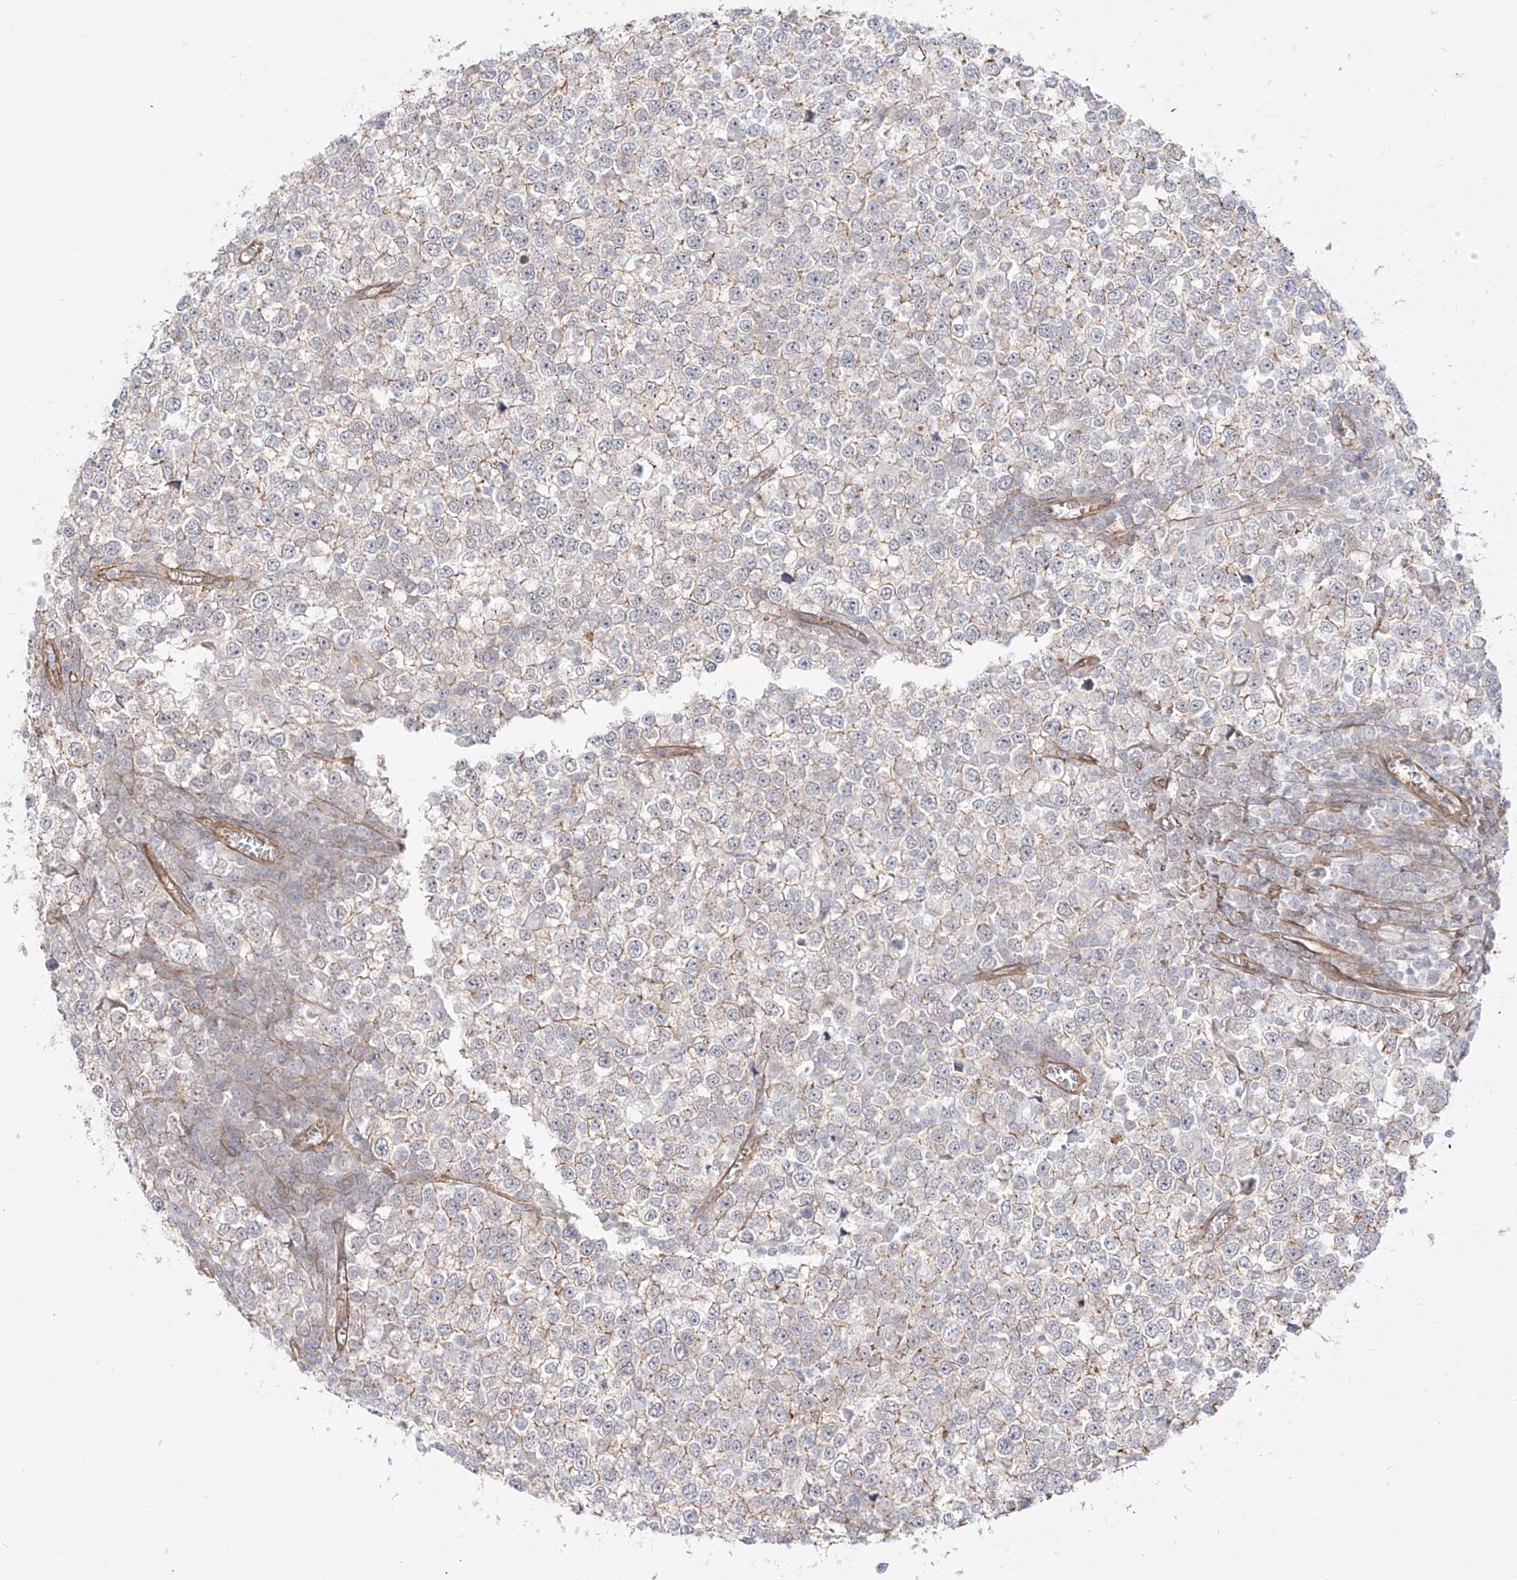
{"staining": {"intensity": "negative", "quantity": "none", "location": "none"}, "tissue": "testis cancer", "cell_type": "Tumor cells", "image_type": "cancer", "snomed": [{"axis": "morphology", "description": "Seminoma, NOS"}, {"axis": "topography", "description": "Testis"}], "caption": "Tumor cells are negative for brown protein staining in seminoma (testis).", "gene": "ZNF180", "patient": {"sex": "male", "age": 65}}